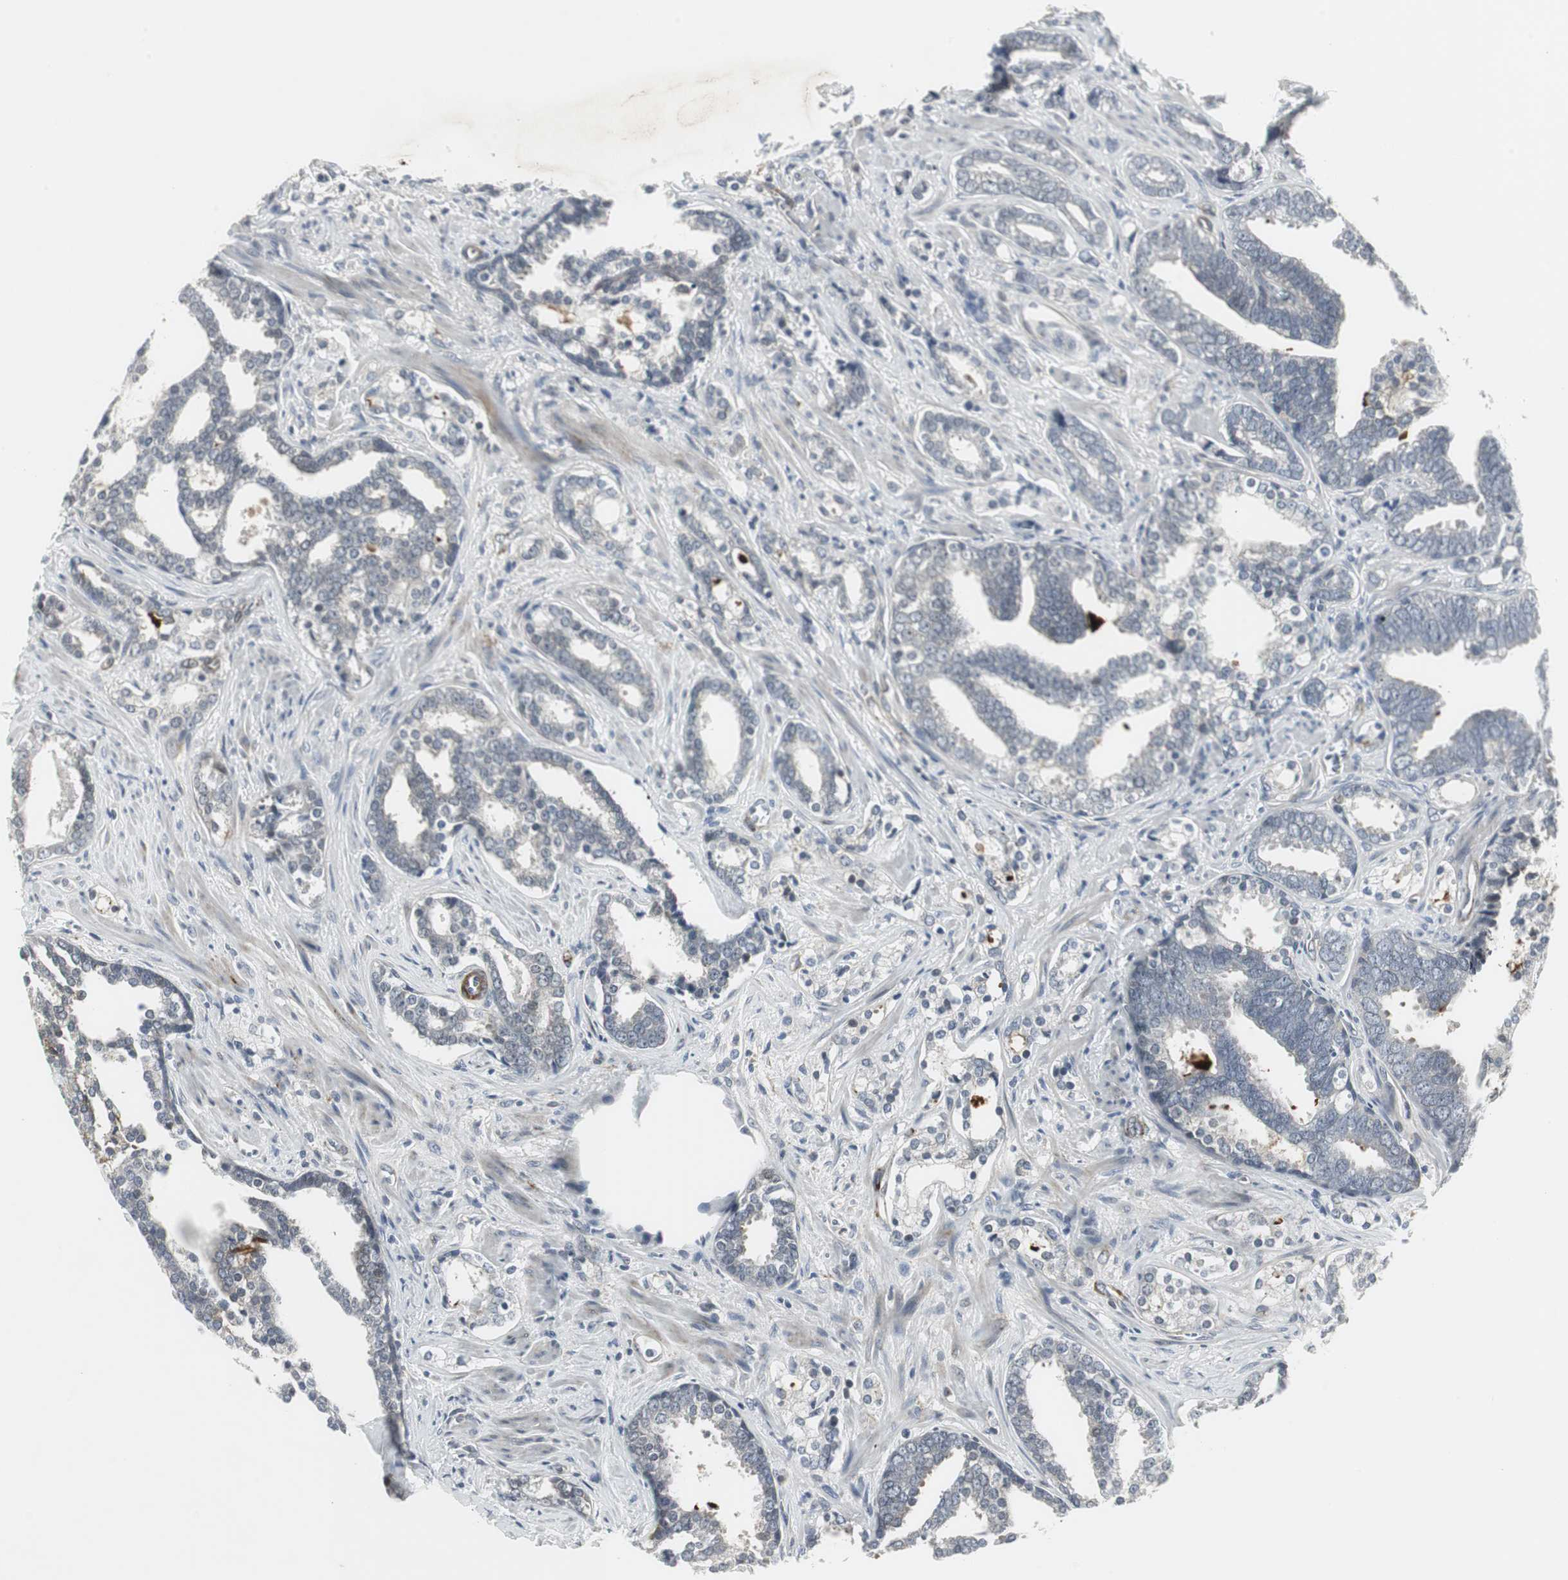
{"staining": {"intensity": "weak", "quantity": "<25%", "location": "cytoplasmic/membranous"}, "tissue": "prostate cancer", "cell_type": "Tumor cells", "image_type": "cancer", "snomed": [{"axis": "morphology", "description": "Adenocarcinoma, High grade"}, {"axis": "topography", "description": "Prostate"}], "caption": "The histopathology image displays no significant staining in tumor cells of prostate cancer.", "gene": "SCYL3", "patient": {"sex": "male", "age": 67}}